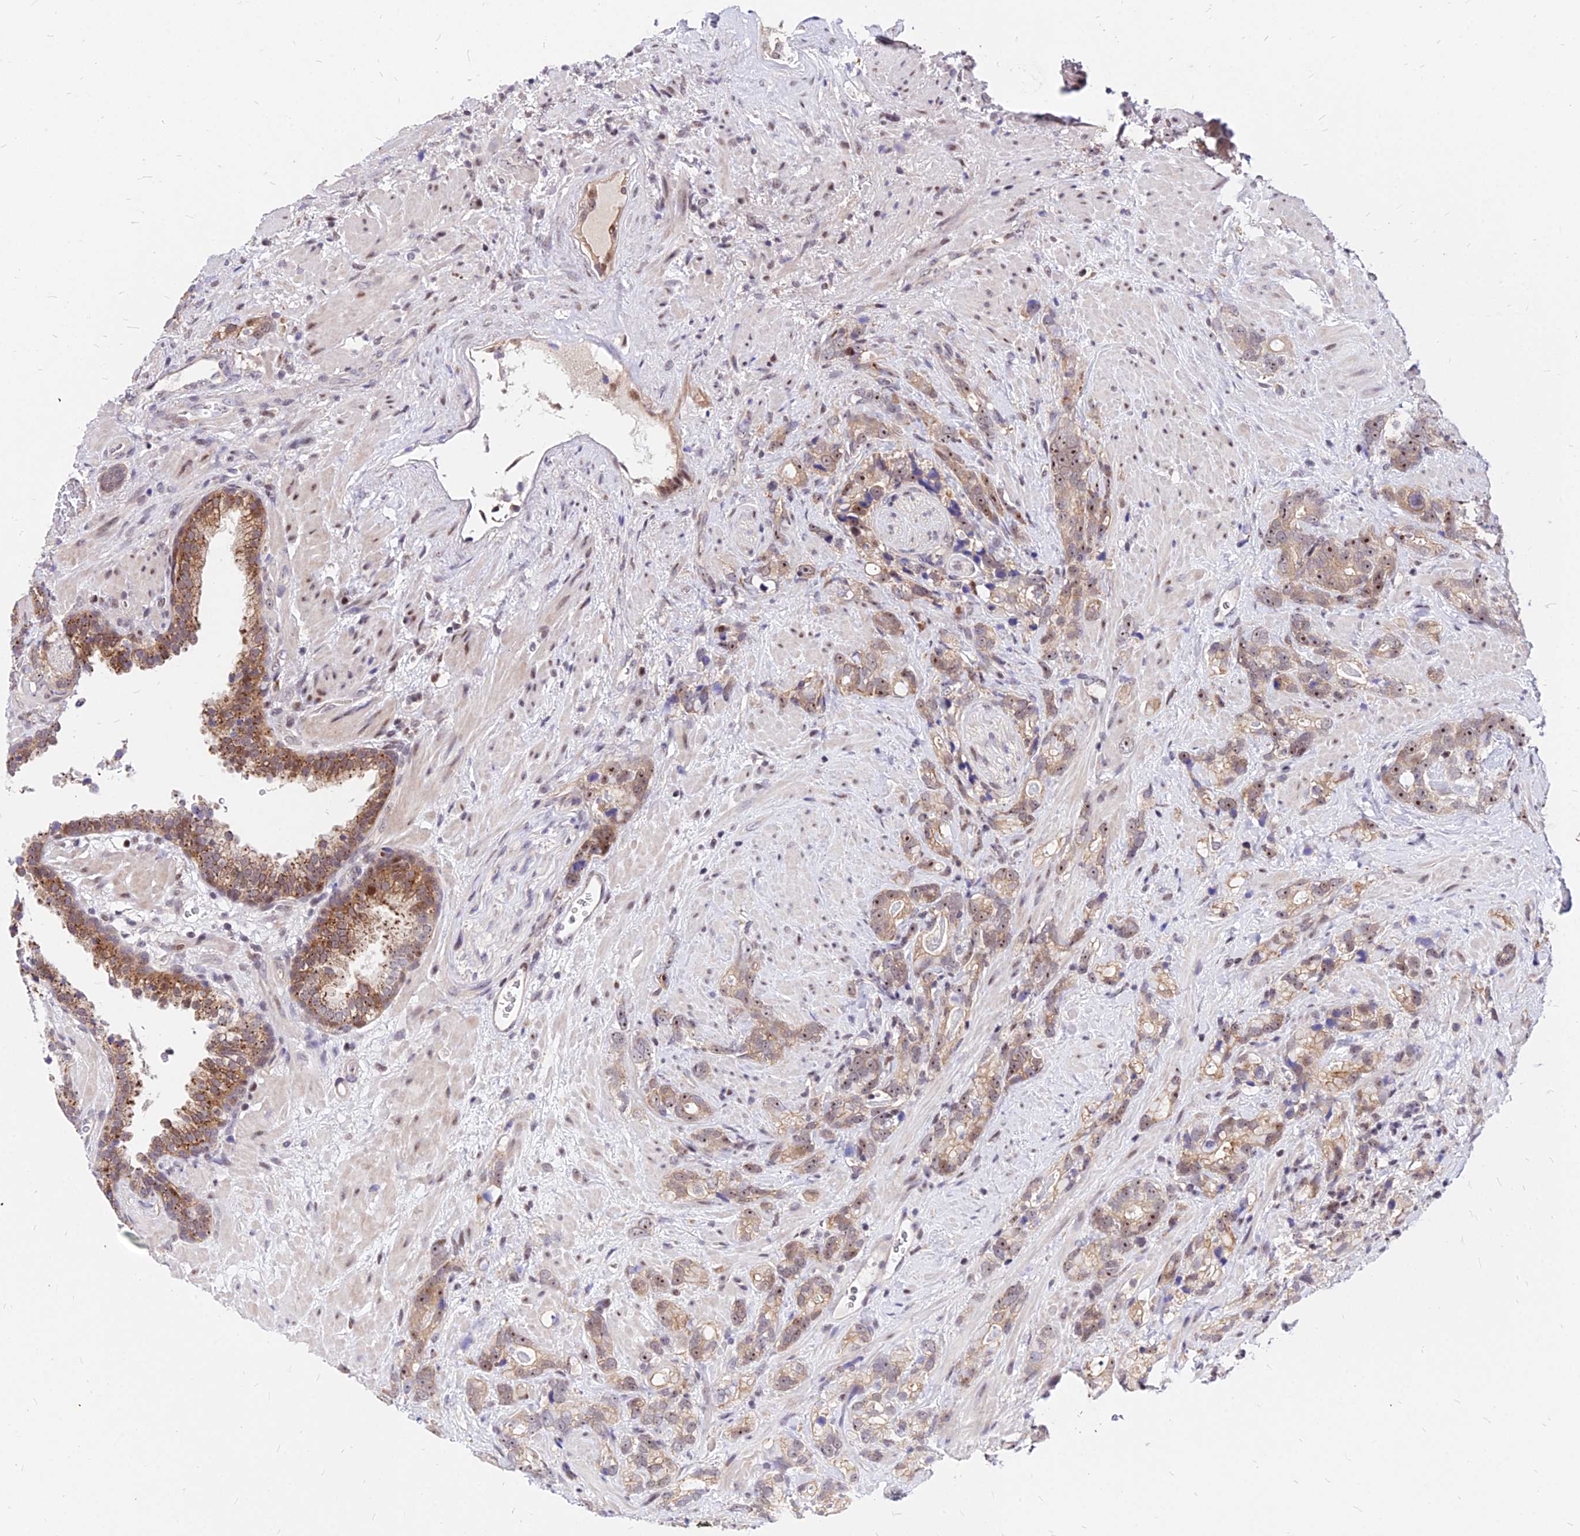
{"staining": {"intensity": "moderate", "quantity": ">75%", "location": "cytoplasmic/membranous,nuclear"}, "tissue": "prostate cancer", "cell_type": "Tumor cells", "image_type": "cancer", "snomed": [{"axis": "morphology", "description": "Adenocarcinoma, High grade"}, {"axis": "topography", "description": "Prostate"}], "caption": "IHC histopathology image of neoplastic tissue: human adenocarcinoma (high-grade) (prostate) stained using IHC exhibits medium levels of moderate protein expression localized specifically in the cytoplasmic/membranous and nuclear of tumor cells, appearing as a cytoplasmic/membranous and nuclear brown color.", "gene": "DDX55", "patient": {"sex": "male", "age": 74}}